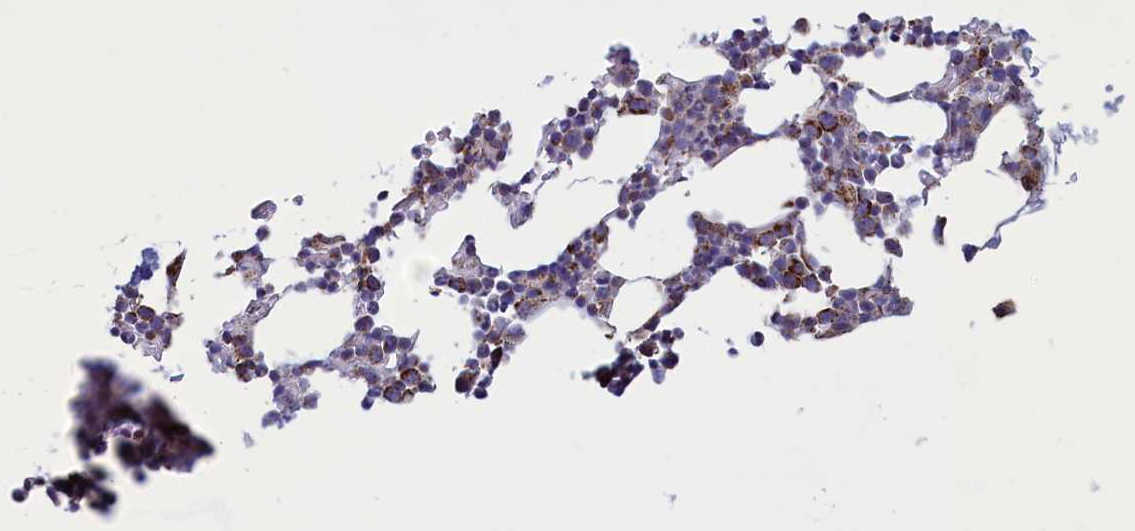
{"staining": {"intensity": "strong", "quantity": "25%-75%", "location": "cytoplasmic/membranous"}, "tissue": "bone marrow", "cell_type": "Hematopoietic cells", "image_type": "normal", "snomed": [{"axis": "morphology", "description": "Normal tissue, NOS"}, {"axis": "morphology", "description": "Inflammation, NOS"}, {"axis": "topography", "description": "Bone marrow"}], "caption": "Unremarkable bone marrow reveals strong cytoplasmic/membranous staining in about 25%-75% of hematopoietic cells.", "gene": "ISOC2", "patient": {"sex": "male", "age": 41}}